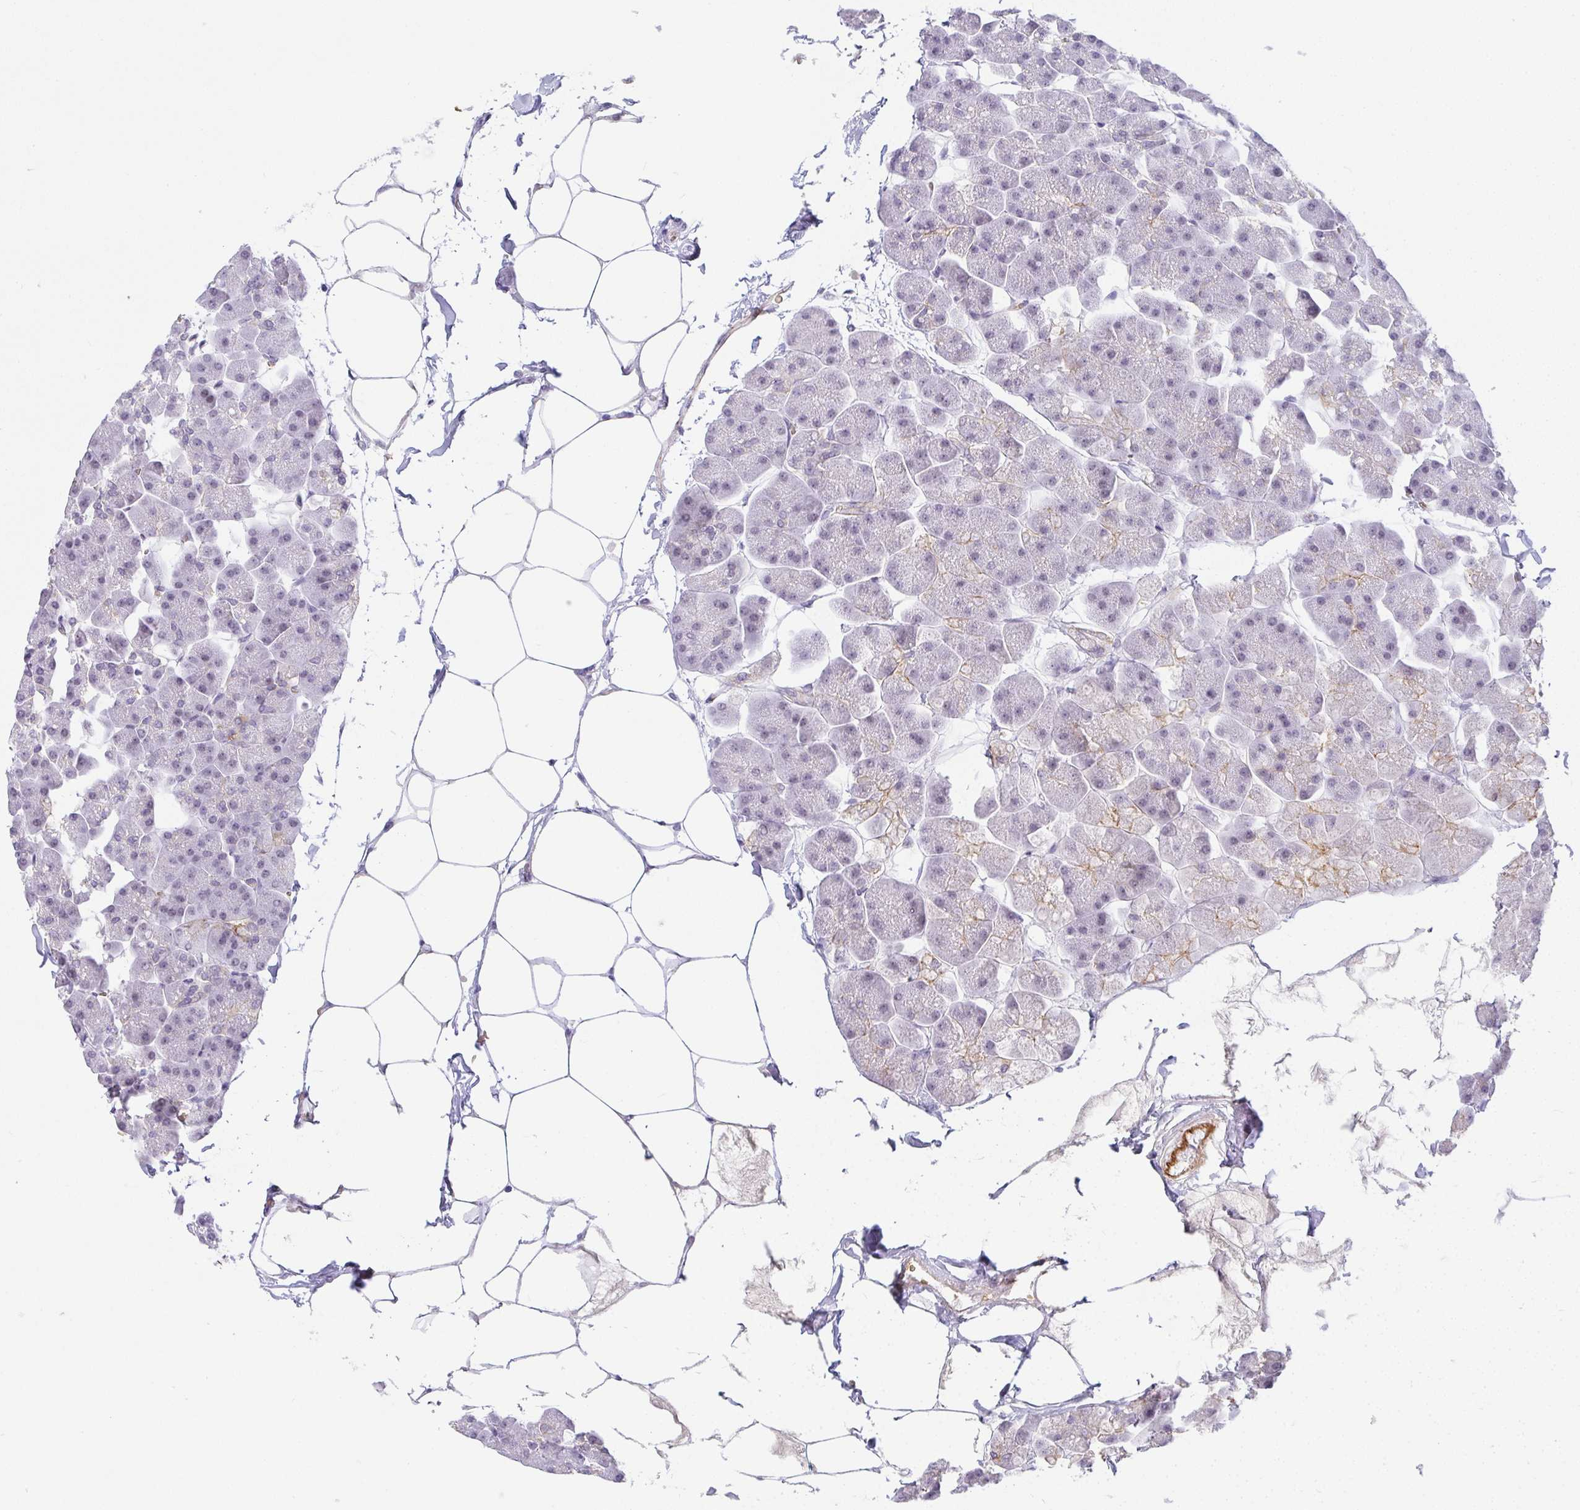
{"staining": {"intensity": "weak", "quantity": "<25%", "location": "cytoplasmic/membranous,nuclear"}, "tissue": "pancreas", "cell_type": "Exocrine glandular cells", "image_type": "normal", "snomed": [{"axis": "morphology", "description": "Normal tissue, NOS"}, {"axis": "topography", "description": "Pancreas"}], "caption": "Human pancreas stained for a protein using immunohistochemistry (IHC) displays no positivity in exocrine glandular cells.", "gene": "TNMD", "patient": {"sex": "male", "age": 35}}